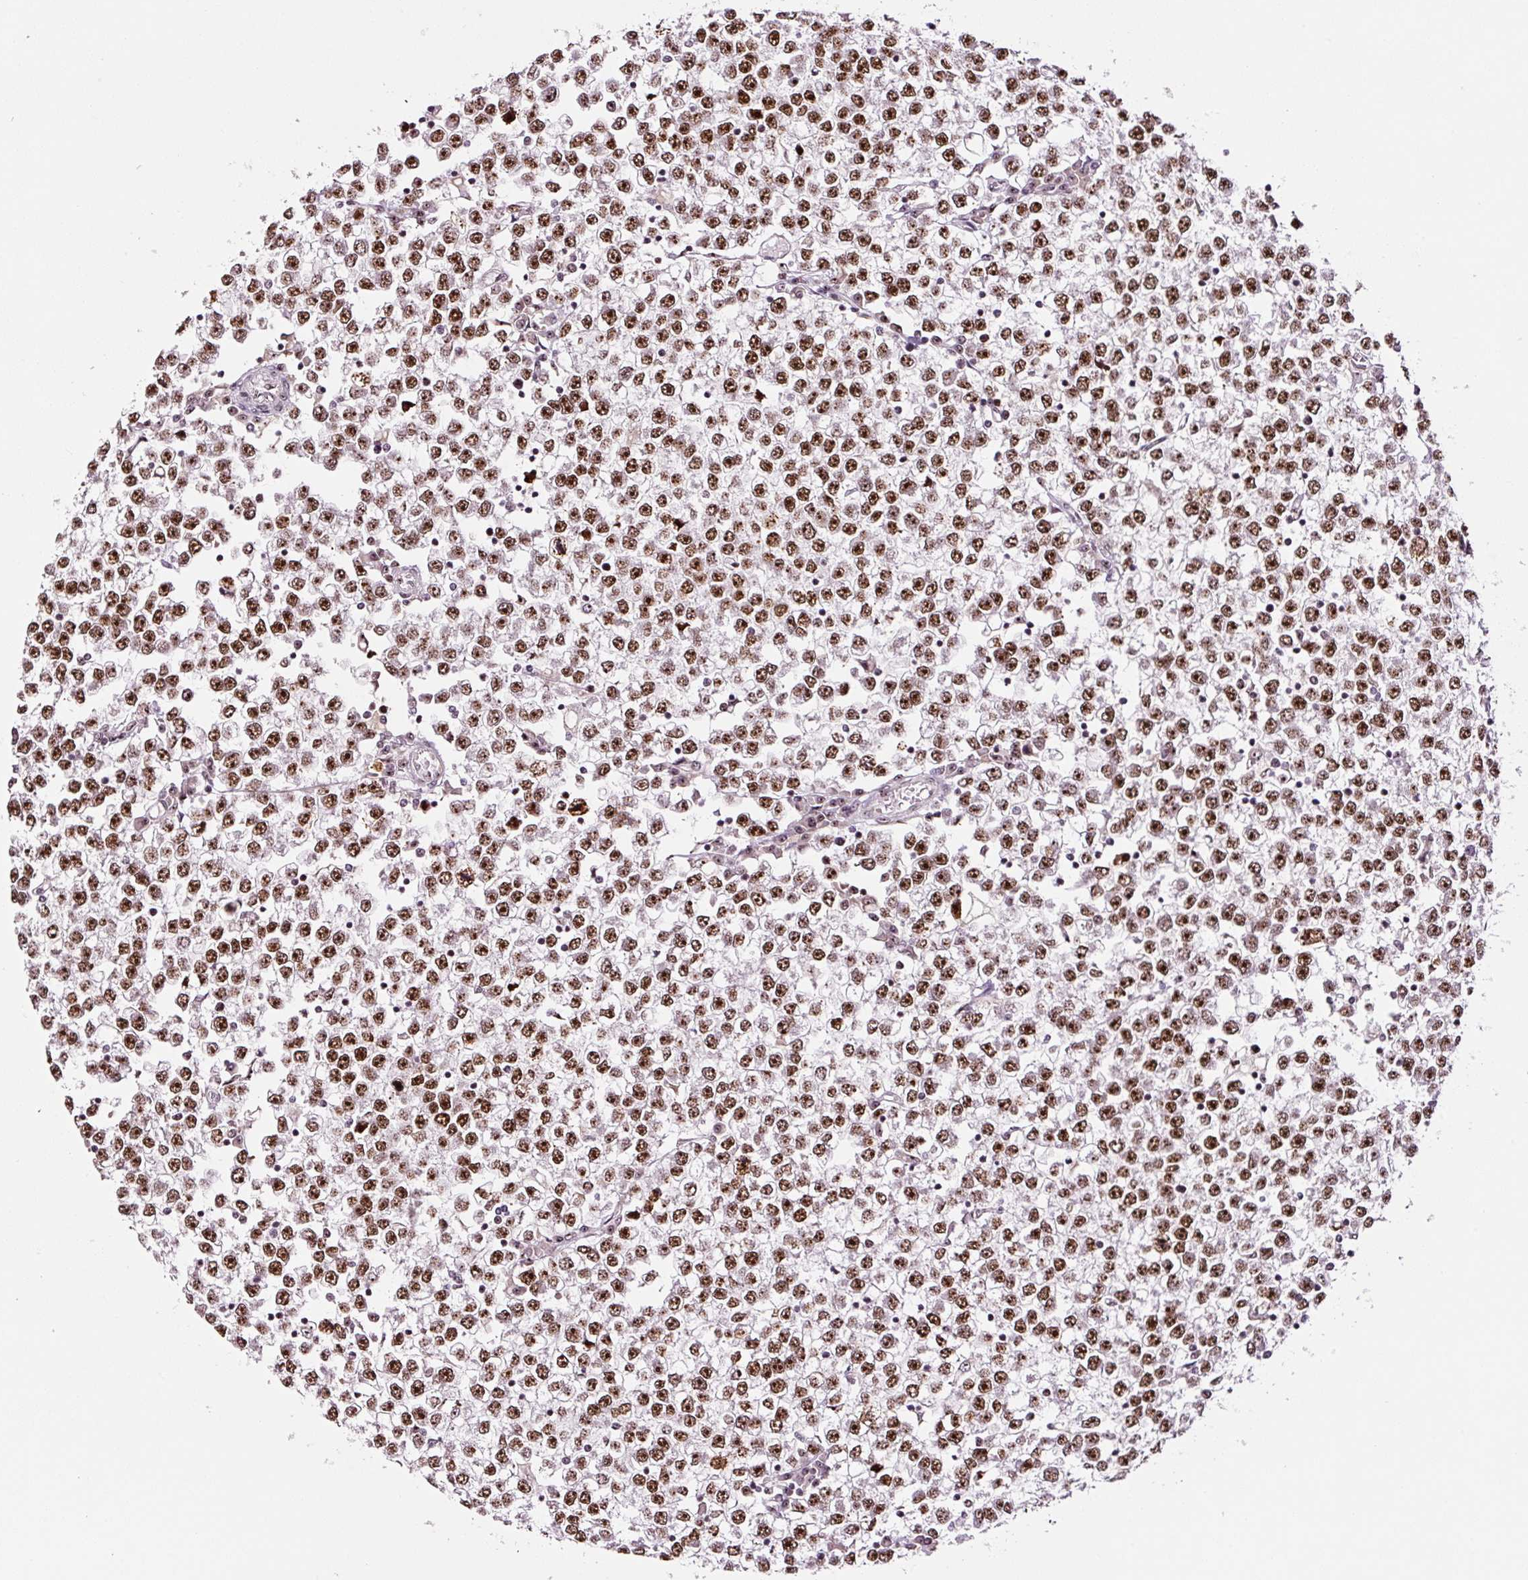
{"staining": {"intensity": "moderate", "quantity": ">75%", "location": "nuclear"}, "tissue": "testis cancer", "cell_type": "Tumor cells", "image_type": "cancer", "snomed": [{"axis": "morphology", "description": "Seminoma, NOS"}, {"axis": "topography", "description": "Testis"}], "caption": "Protein staining of seminoma (testis) tissue demonstrates moderate nuclear staining in about >75% of tumor cells.", "gene": "GNL3", "patient": {"sex": "male", "age": 65}}